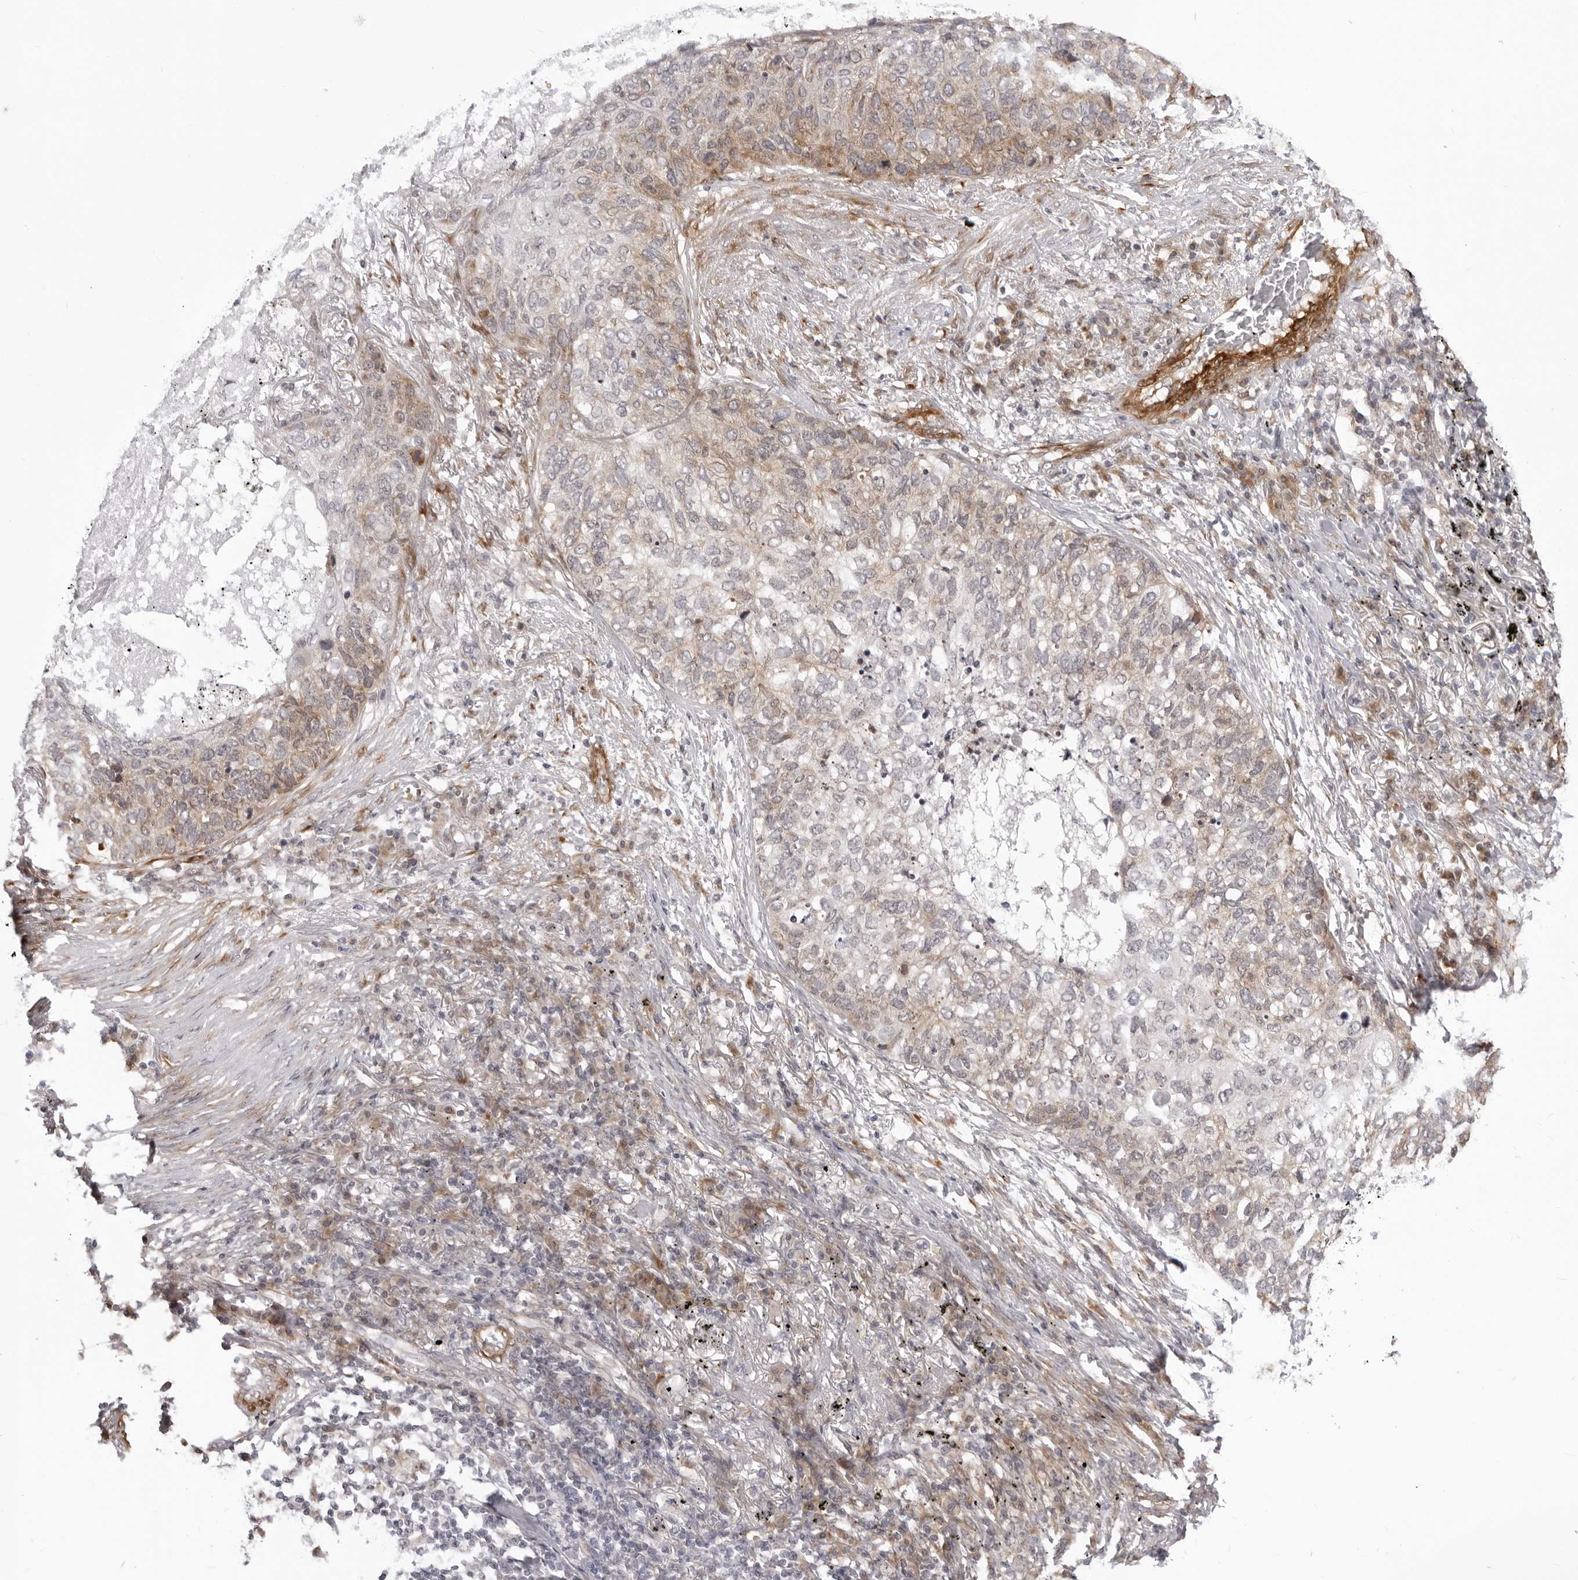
{"staining": {"intensity": "moderate", "quantity": "<25%", "location": "cytoplasmic/membranous"}, "tissue": "lung cancer", "cell_type": "Tumor cells", "image_type": "cancer", "snomed": [{"axis": "morphology", "description": "Squamous cell carcinoma, NOS"}, {"axis": "topography", "description": "Lung"}], "caption": "Protein positivity by immunohistochemistry (IHC) shows moderate cytoplasmic/membranous positivity in approximately <25% of tumor cells in squamous cell carcinoma (lung).", "gene": "SRGAP2", "patient": {"sex": "female", "age": 63}}